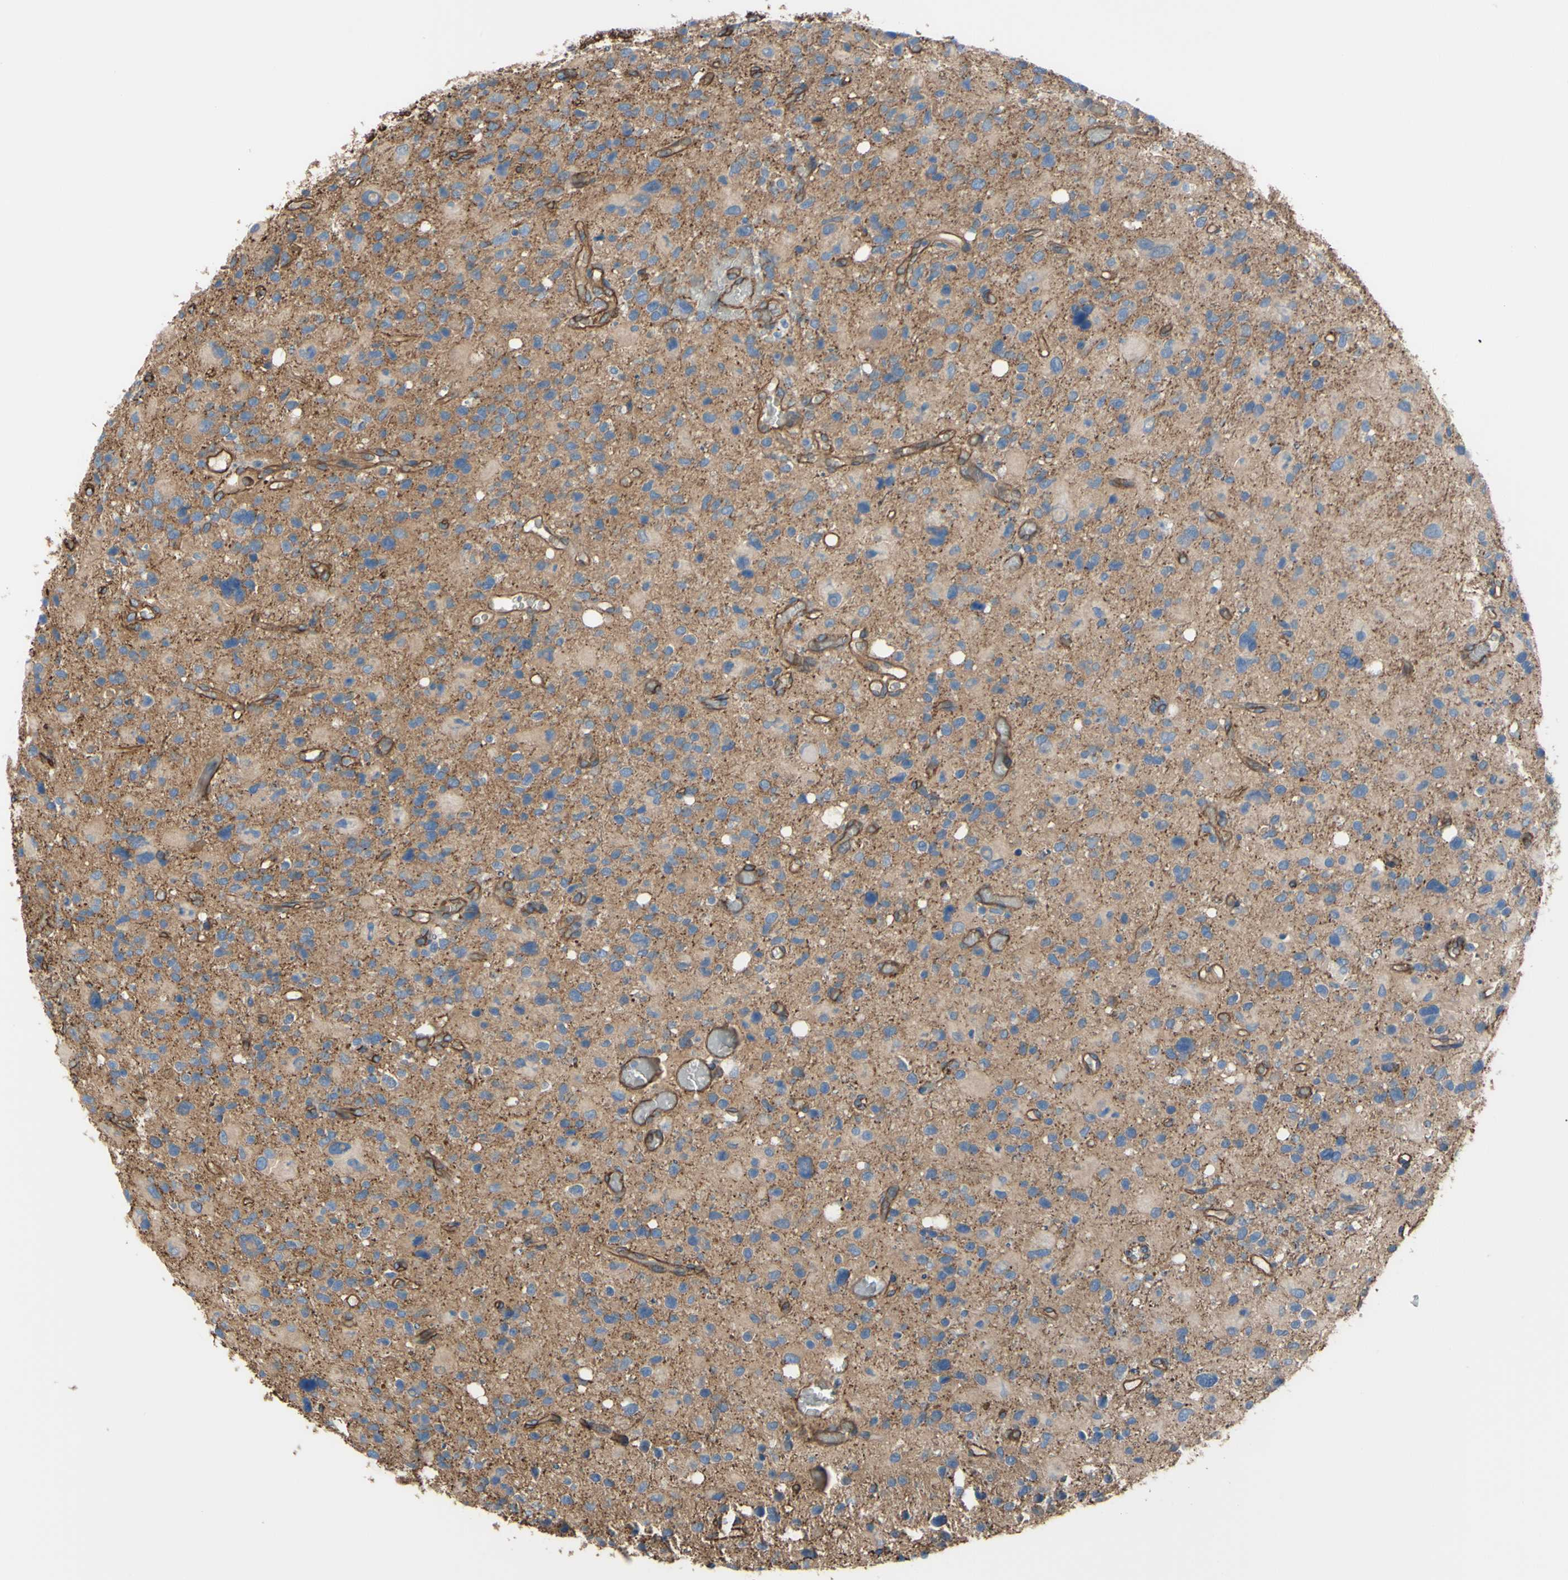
{"staining": {"intensity": "negative", "quantity": "none", "location": "none"}, "tissue": "glioma", "cell_type": "Tumor cells", "image_type": "cancer", "snomed": [{"axis": "morphology", "description": "Glioma, malignant, High grade"}, {"axis": "topography", "description": "Brain"}], "caption": "Tumor cells are negative for protein expression in human malignant high-grade glioma.", "gene": "TPBG", "patient": {"sex": "male", "age": 48}}